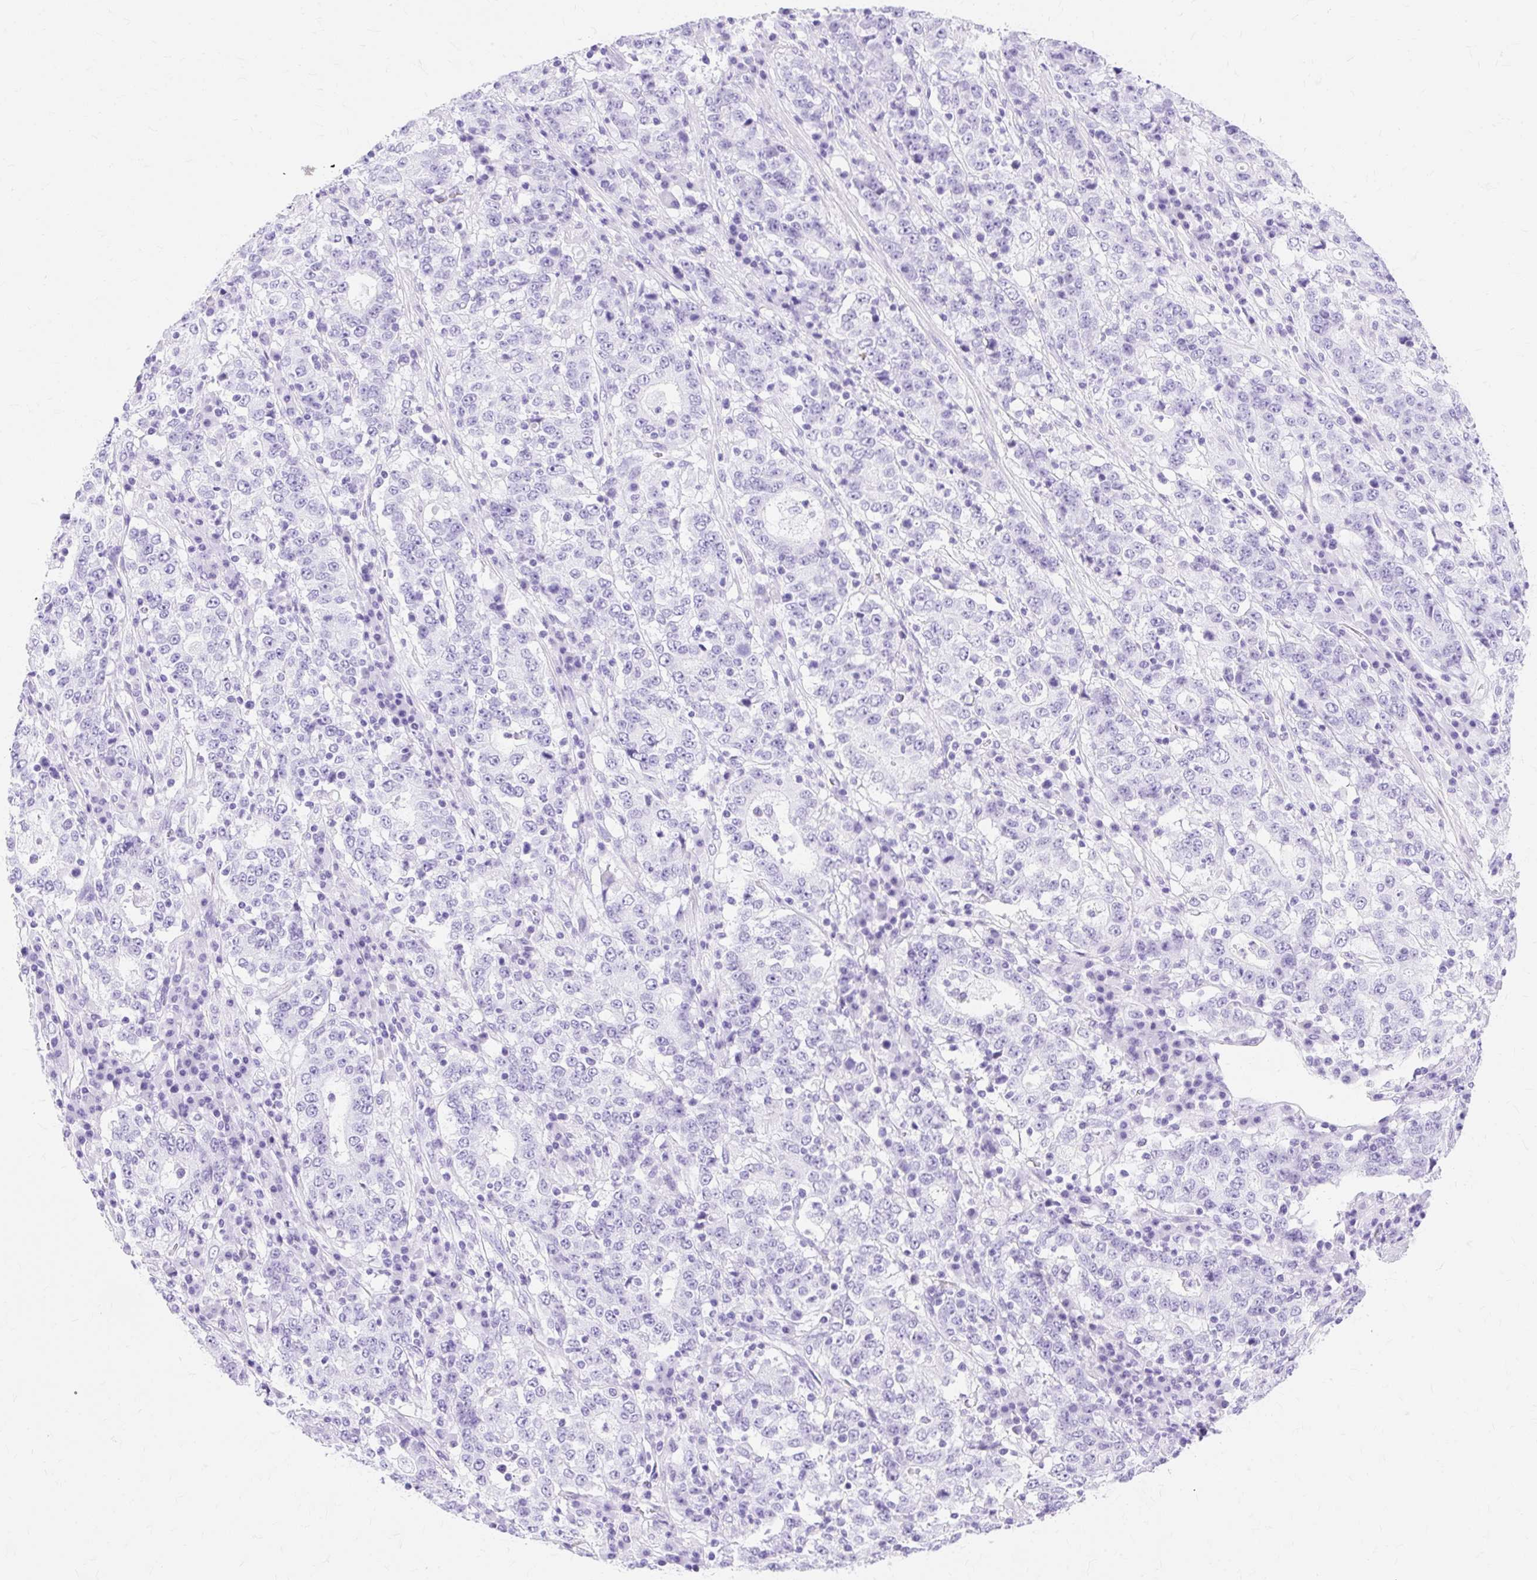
{"staining": {"intensity": "negative", "quantity": "none", "location": "none"}, "tissue": "stomach cancer", "cell_type": "Tumor cells", "image_type": "cancer", "snomed": [{"axis": "morphology", "description": "Adenocarcinoma, NOS"}, {"axis": "topography", "description": "Stomach"}], "caption": "High power microscopy photomicrograph of an IHC micrograph of stomach cancer (adenocarcinoma), revealing no significant positivity in tumor cells. Nuclei are stained in blue.", "gene": "MBP", "patient": {"sex": "male", "age": 59}}